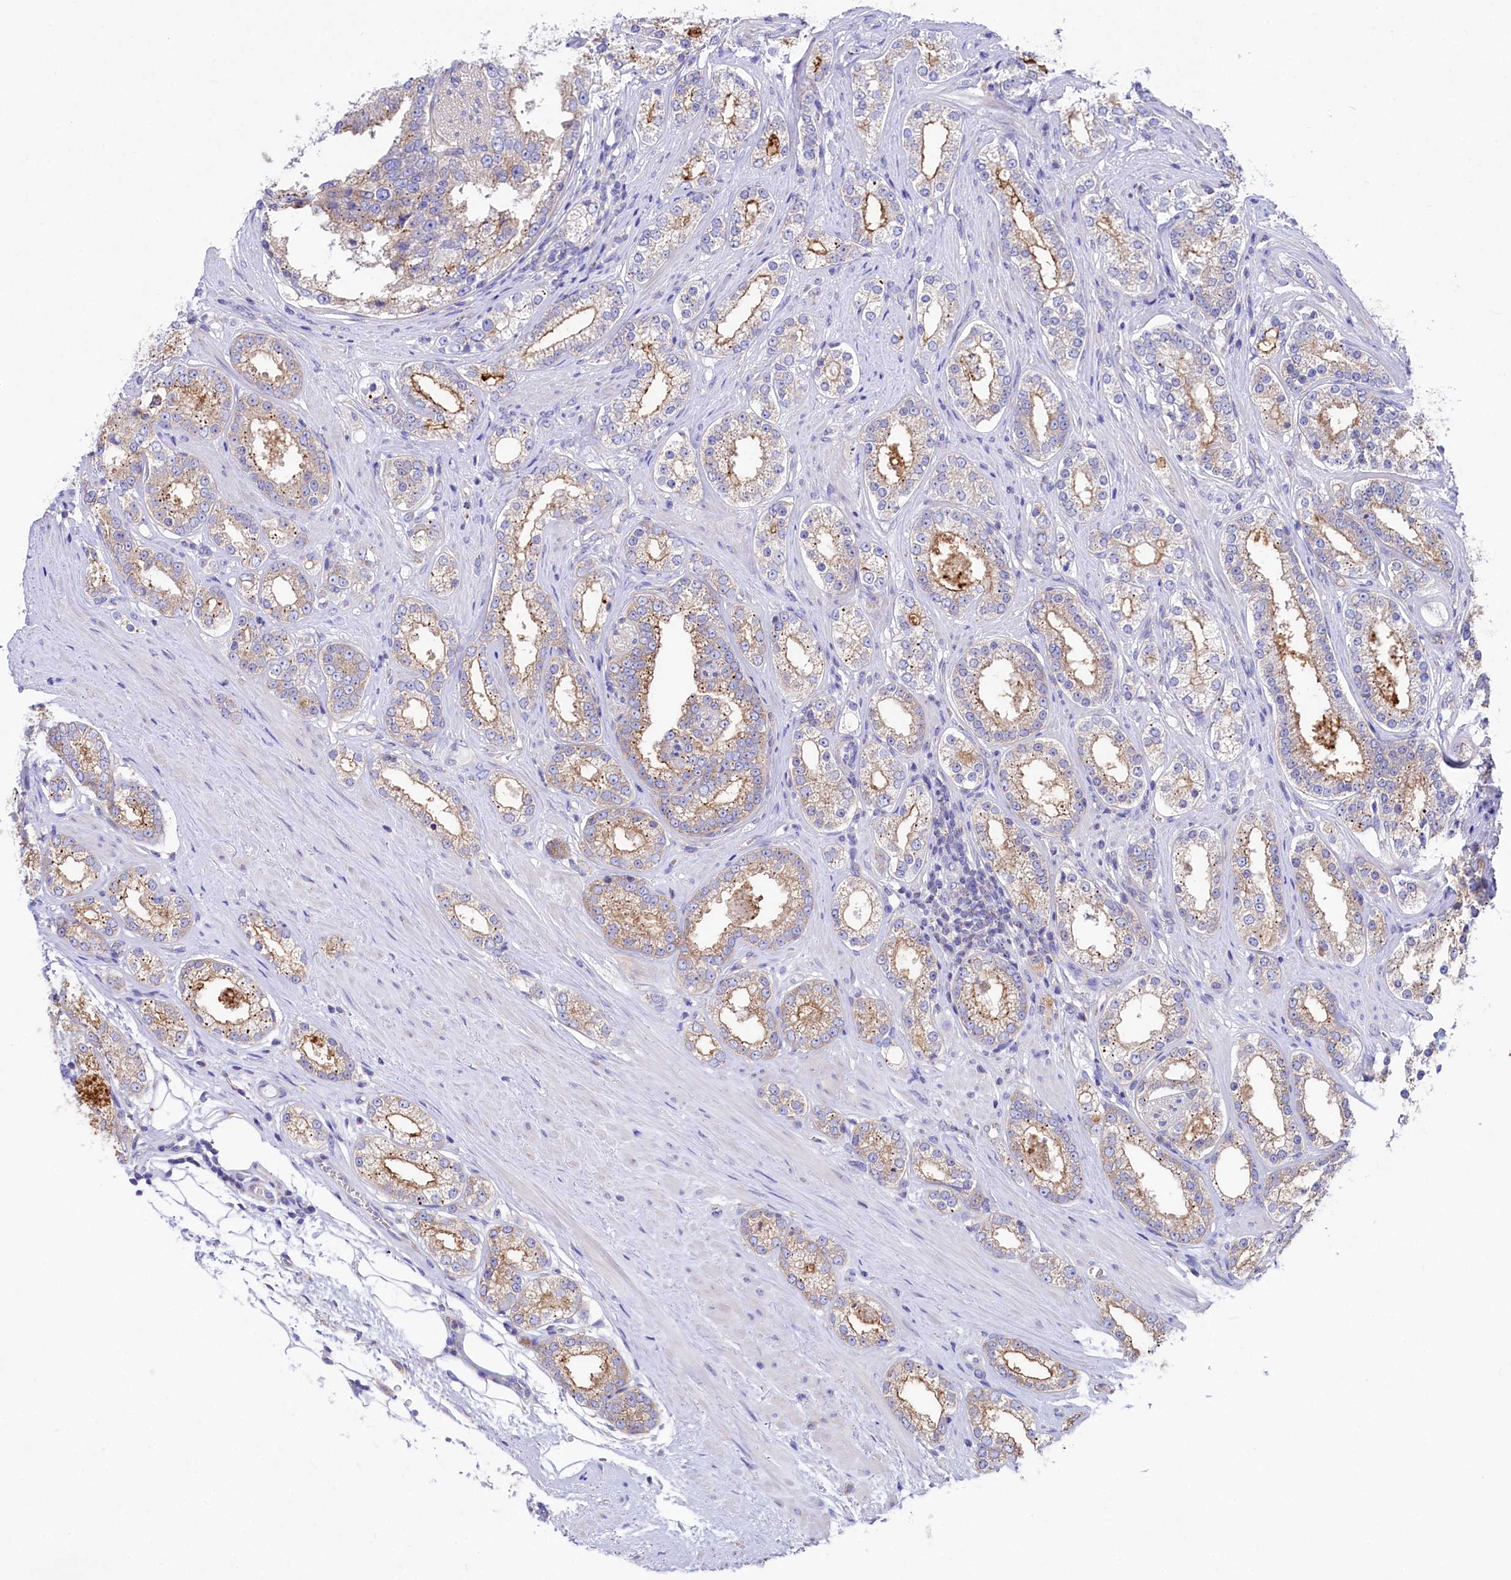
{"staining": {"intensity": "moderate", "quantity": "25%-75%", "location": "cytoplasmic/membranous"}, "tissue": "prostate cancer", "cell_type": "Tumor cells", "image_type": "cancer", "snomed": [{"axis": "morphology", "description": "Normal tissue, NOS"}, {"axis": "morphology", "description": "Adenocarcinoma, High grade"}, {"axis": "topography", "description": "Prostate"}], "caption": "Immunohistochemical staining of human prostate cancer shows medium levels of moderate cytoplasmic/membranous protein expression in approximately 25%-75% of tumor cells.", "gene": "VPS26B", "patient": {"sex": "male", "age": 83}}